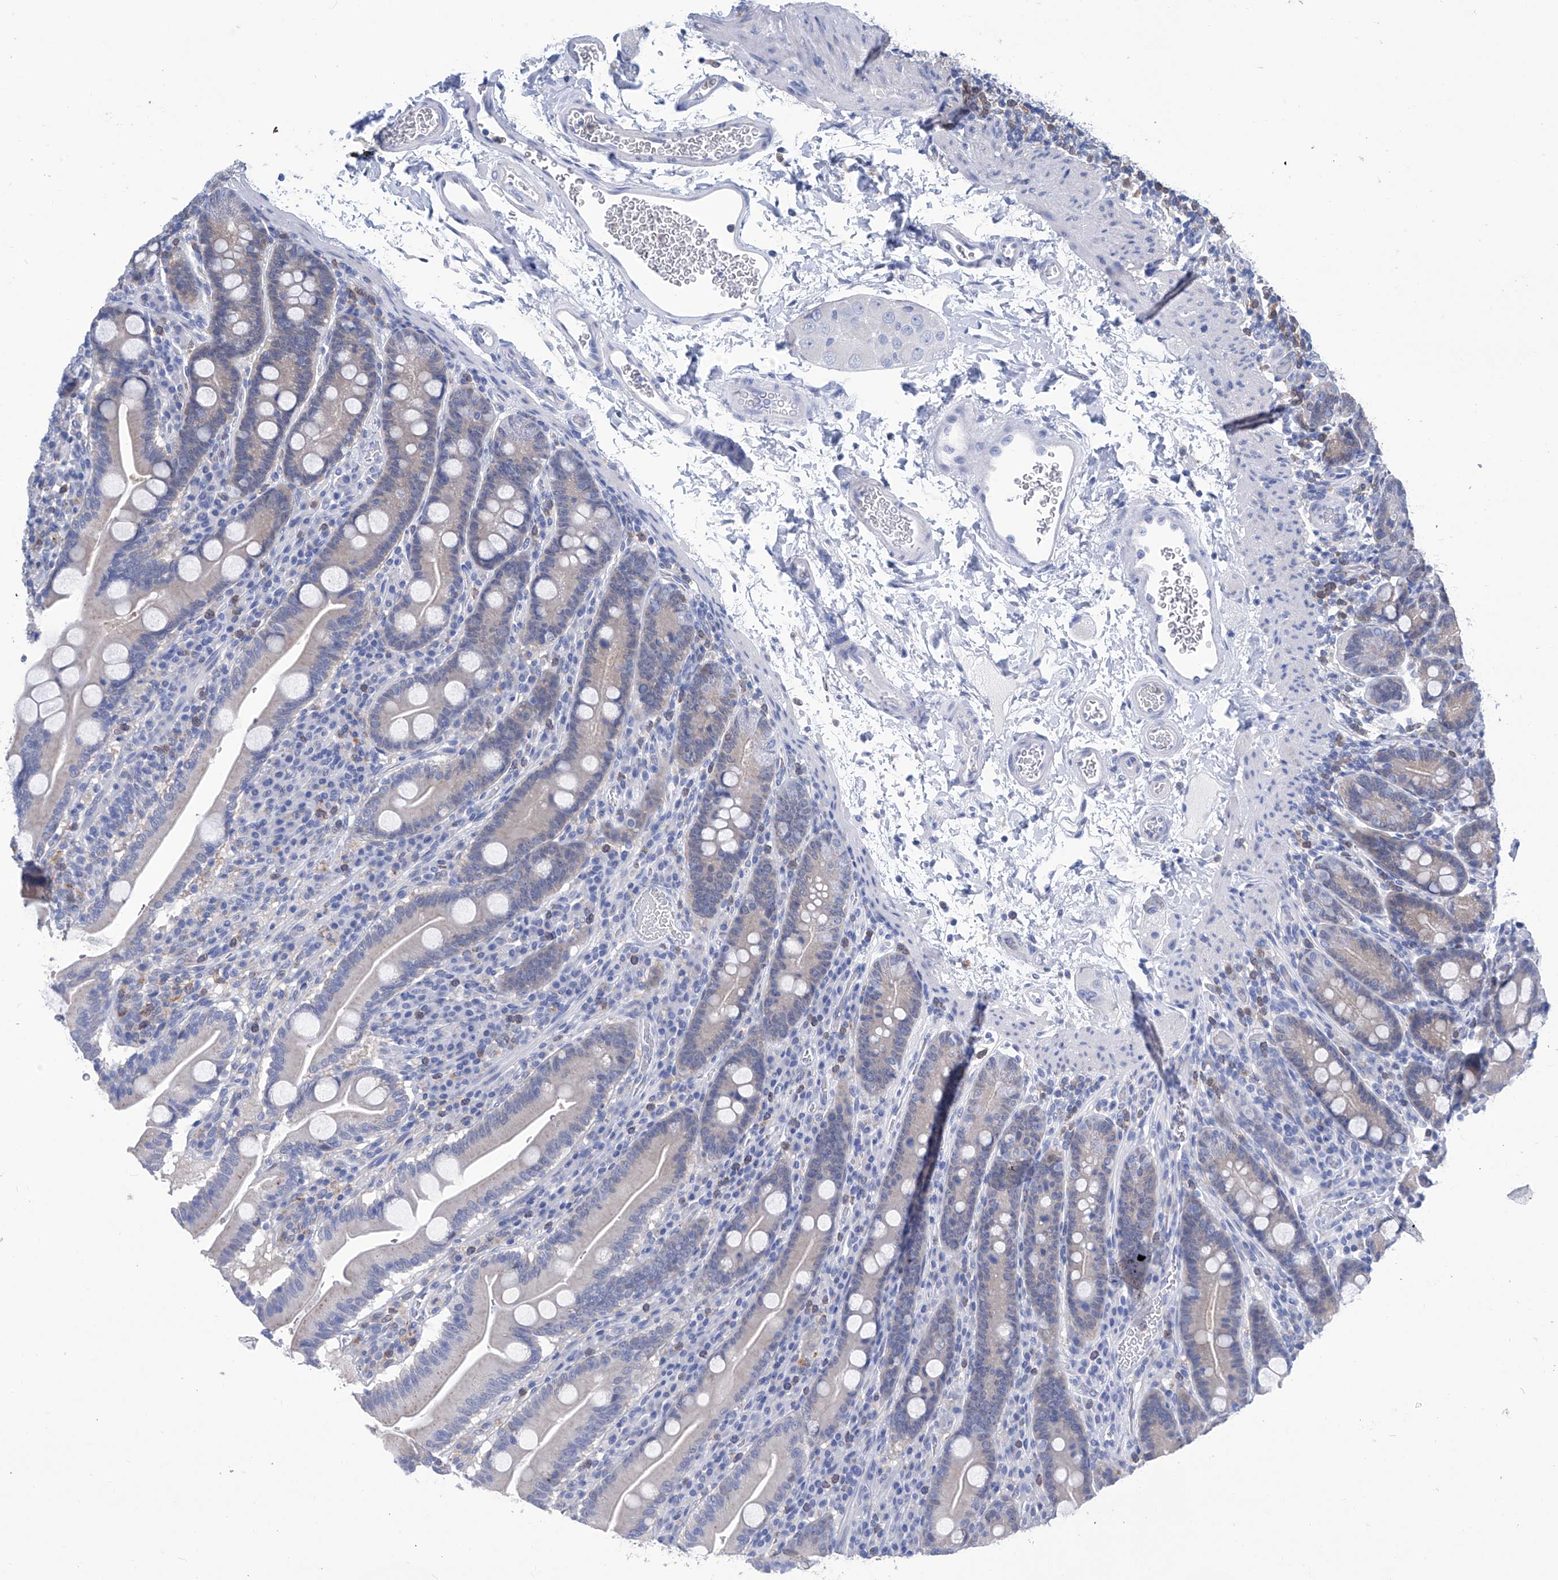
{"staining": {"intensity": "negative", "quantity": "none", "location": "none"}, "tissue": "duodenum", "cell_type": "Glandular cells", "image_type": "normal", "snomed": [{"axis": "morphology", "description": "Normal tissue, NOS"}, {"axis": "topography", "description": "Duodenum"}], "caption": "The histopathology image shows no significant staining in glandular cells of duodenum.", "gene": "IMPA2", "patient": {"sex": "male", "age": 35}}